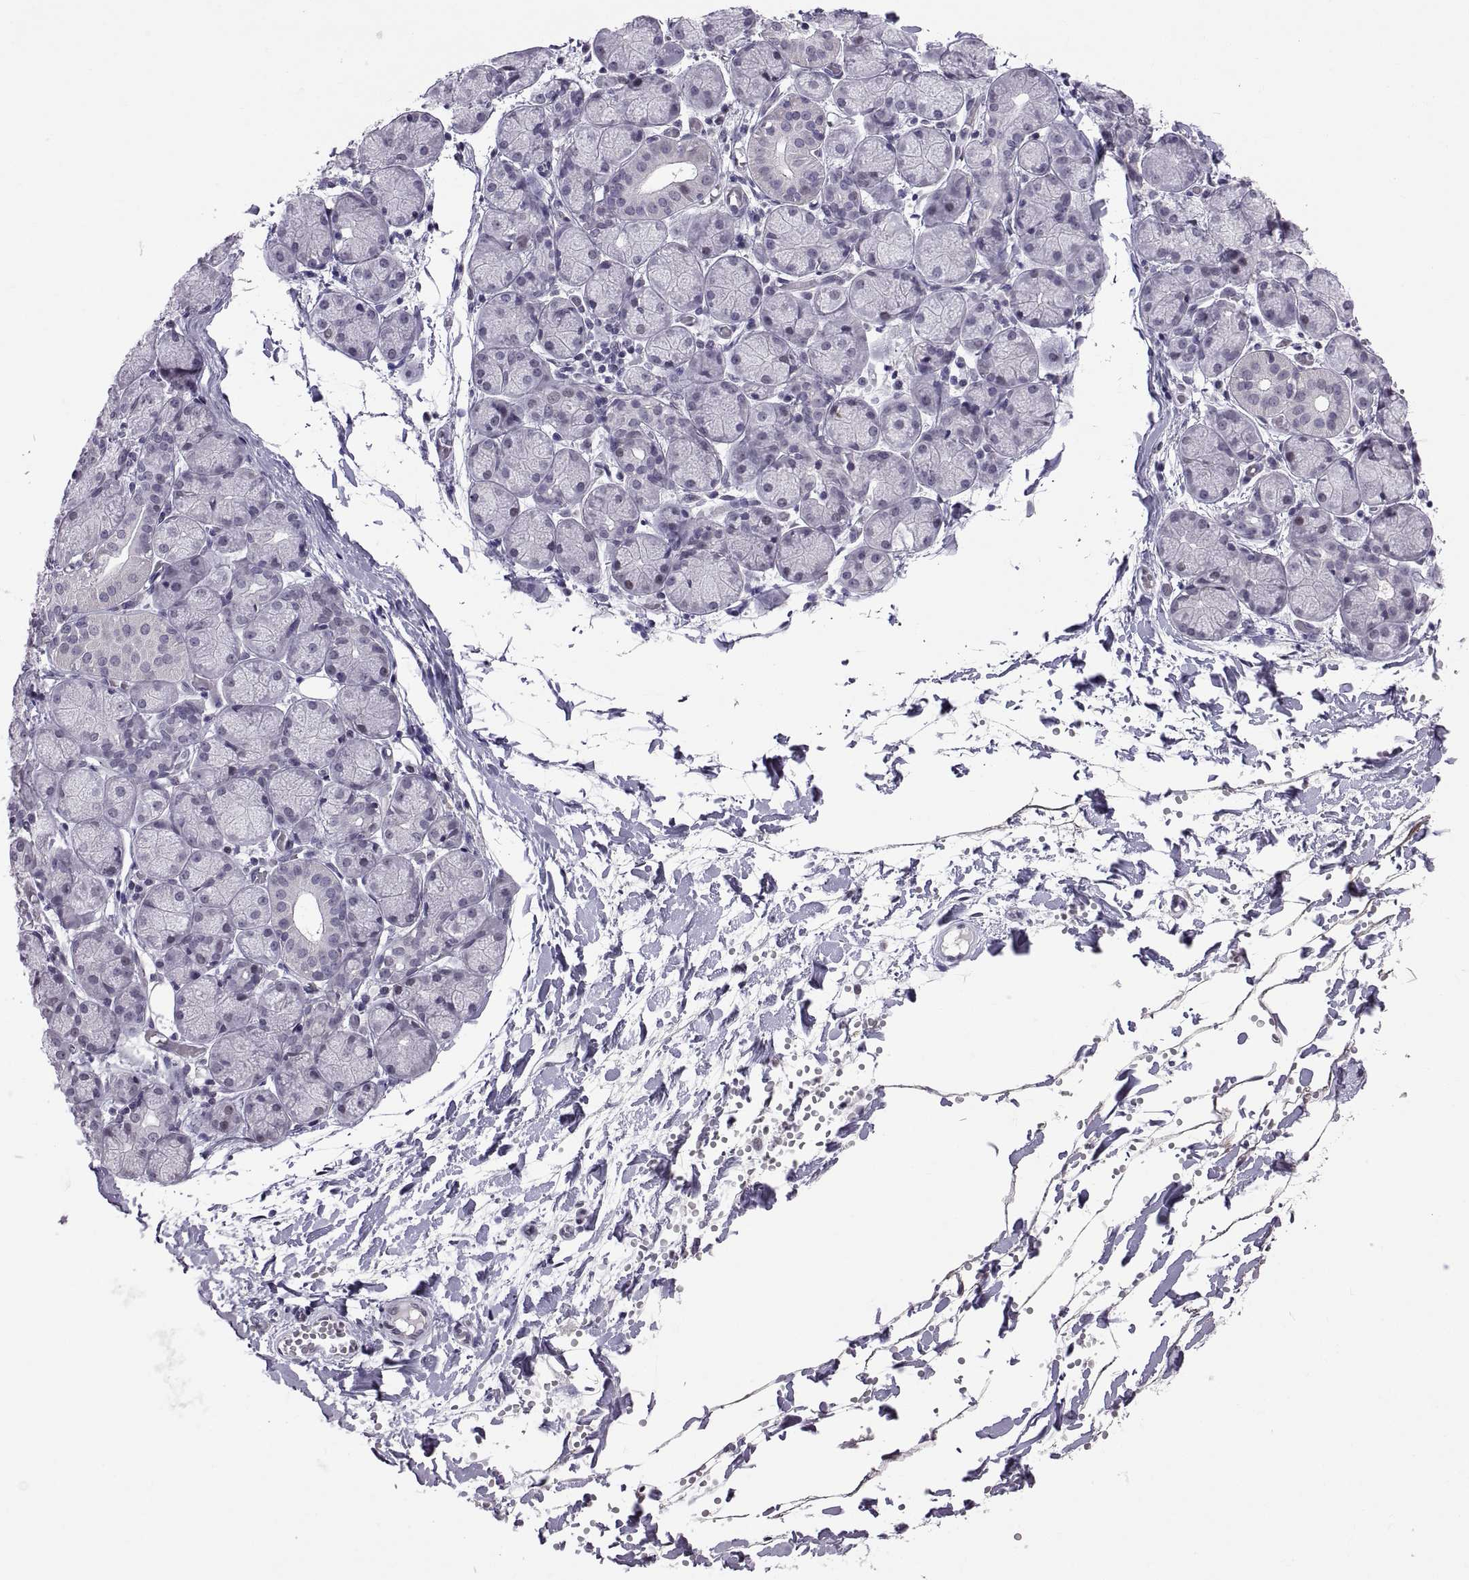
{"staining": {"intensity": "negative", "quantity": "none", "location": "none"}, "tissue": "salivary gland", "cell_type": "Glandular cells", "image_type": "normal", "snomed": [{"axis": "morphology", "description": "Normal tissue, NOS"}, {"axis": "topography", "description": "Salivary gland"}, {"axis": "topography", "description": "Peripheral nerve tissue"}], "caption": "Immunohistochemistry (IHC) micrograph of normal salivary gland: salivary gland stained with DAB (3,3'-diaminobenzidine) displays no significant protein expression in glandular cells.", "gene": "KRT77", "patient": {"sex": "female", "age": 24}}